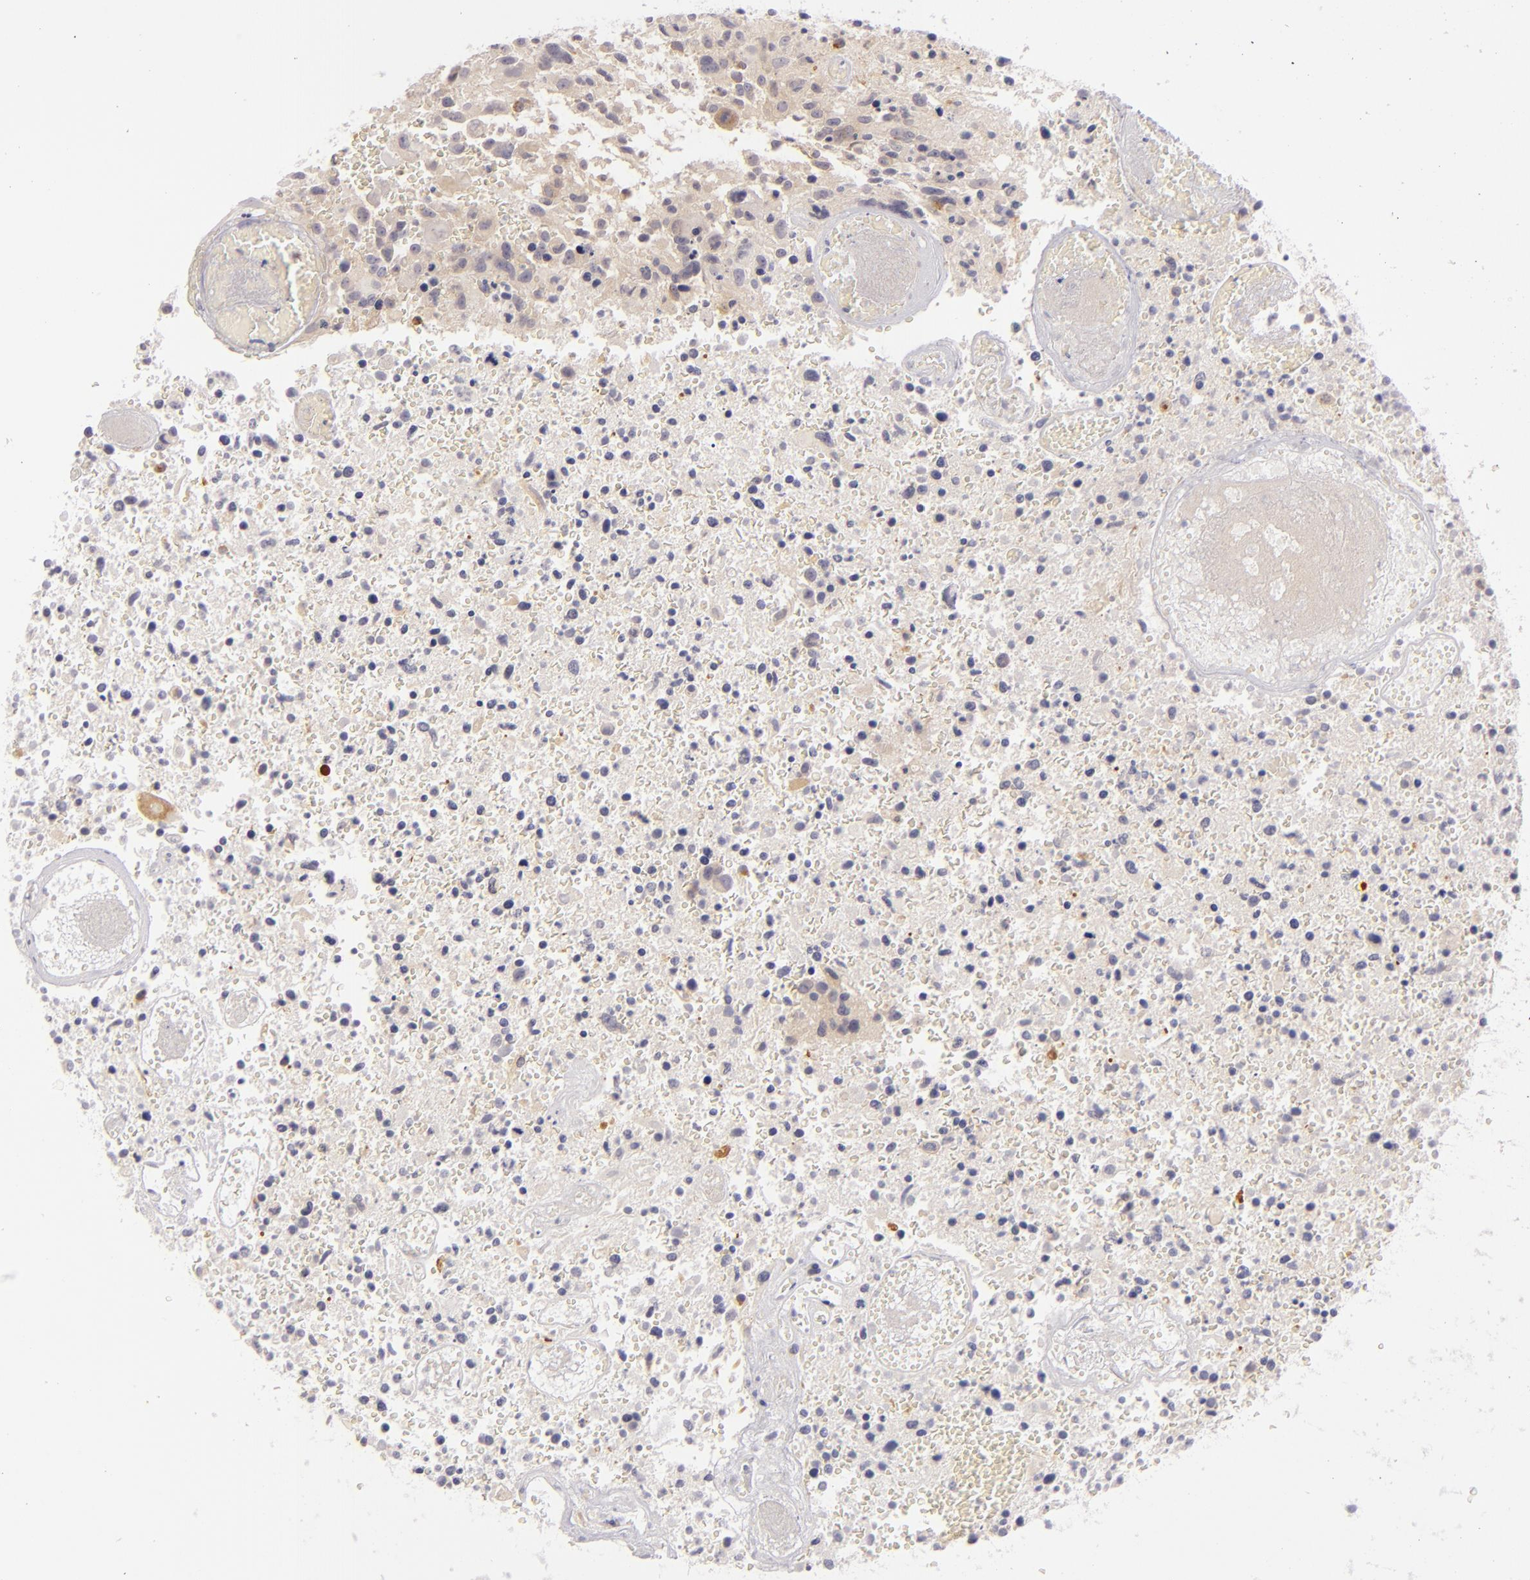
{"staining": {"intensity": "weak", "quantity": "<25%", "location": "cytoplasmic/membranous"}, "tissue": "glioma", "cell_type": "Tumor cells", "image_type": "cancer", "snomed": [{"axis": "morphology", "description": "Glioma, malignant, High grade"}, {"axis": "topography", "description": "Brain"}], "caption": "DAB (3,3'-diaminobenzidine) immunohistochemical staining of high-grade glioma (malignant) displays no significant staining in tumor cells.", "gene": "CD83", "patient": {"sex": "male", "age": 72}}